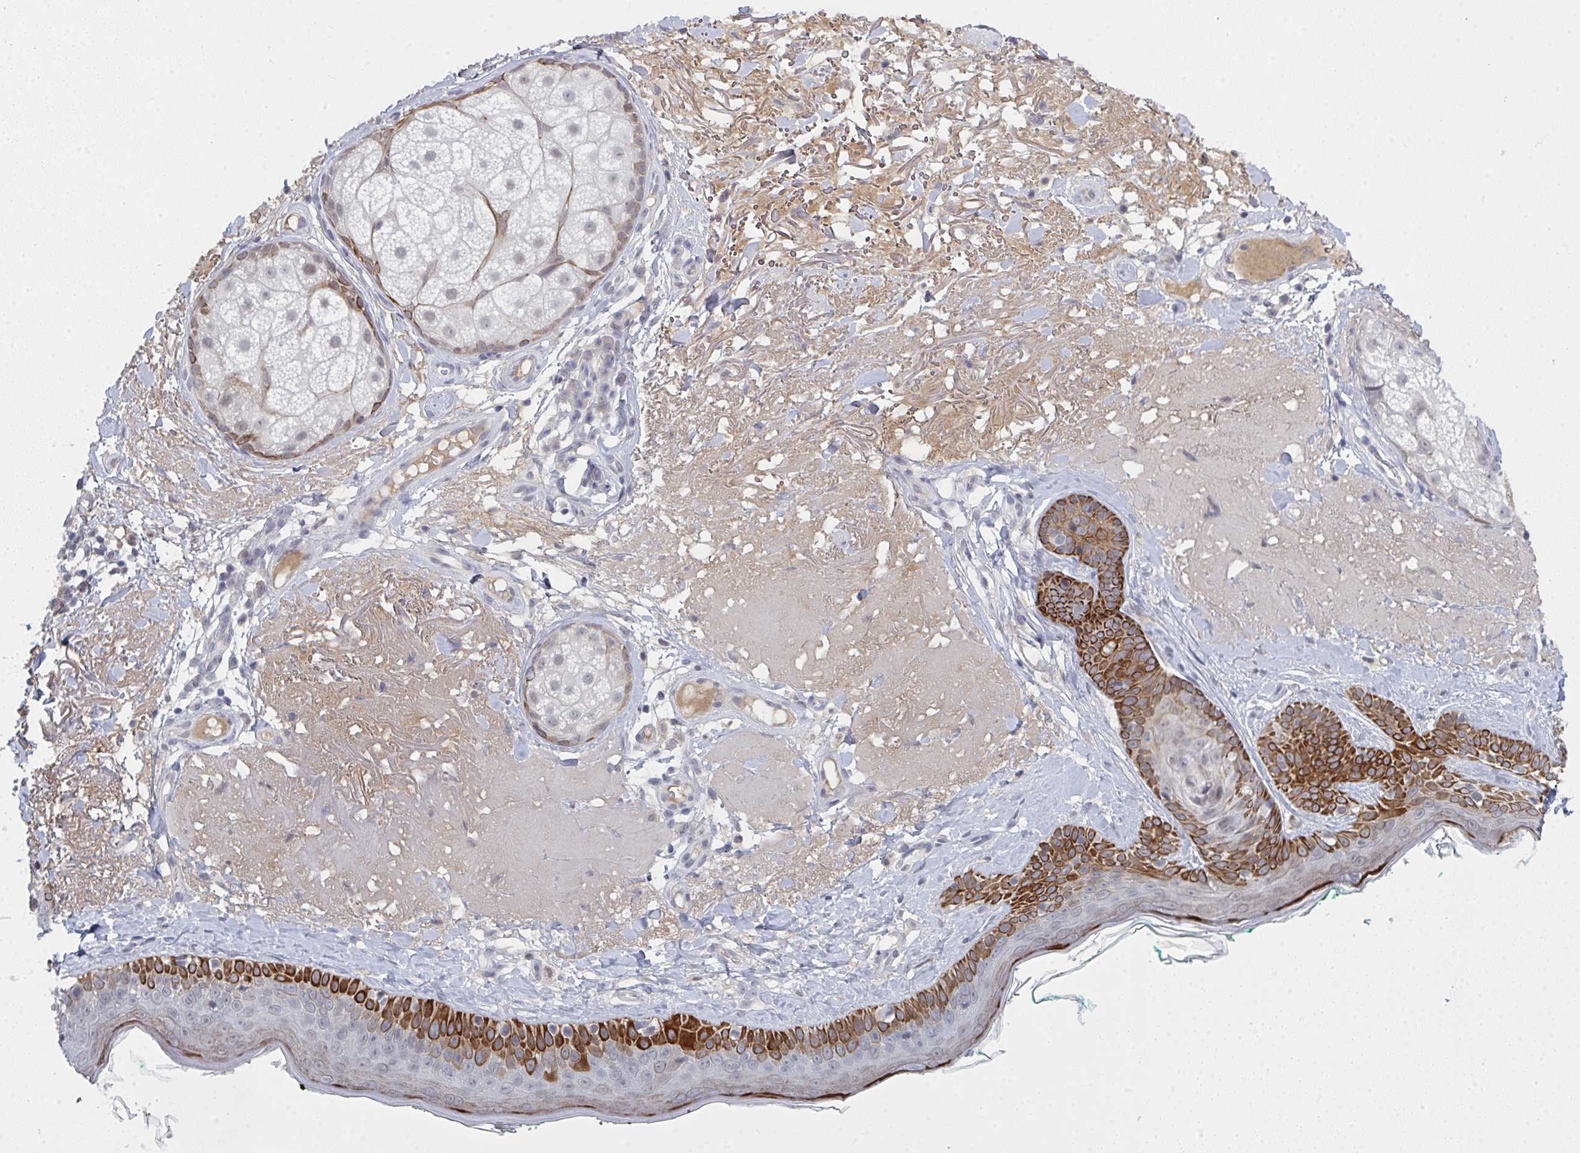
{"staining": {"intensity": "negative", "quantity": "none", "location": "none"}, "tissue": "skin", "cell_type": "Fibroblasts", "image_type": "normal", "snomed": [{"axis": "morphology", "description": "Normal tissue, NOS"}, {"axis": "topography", "description": "Skin"}], "caption": "This micrograph is of benign skin stained with IHC to label a protein in brown with the nuclei are counter-stained blue. There is no positivity in fibroblasts.", "gene": "KDM4D", "patient": {"sex": "male", "age": 73}}